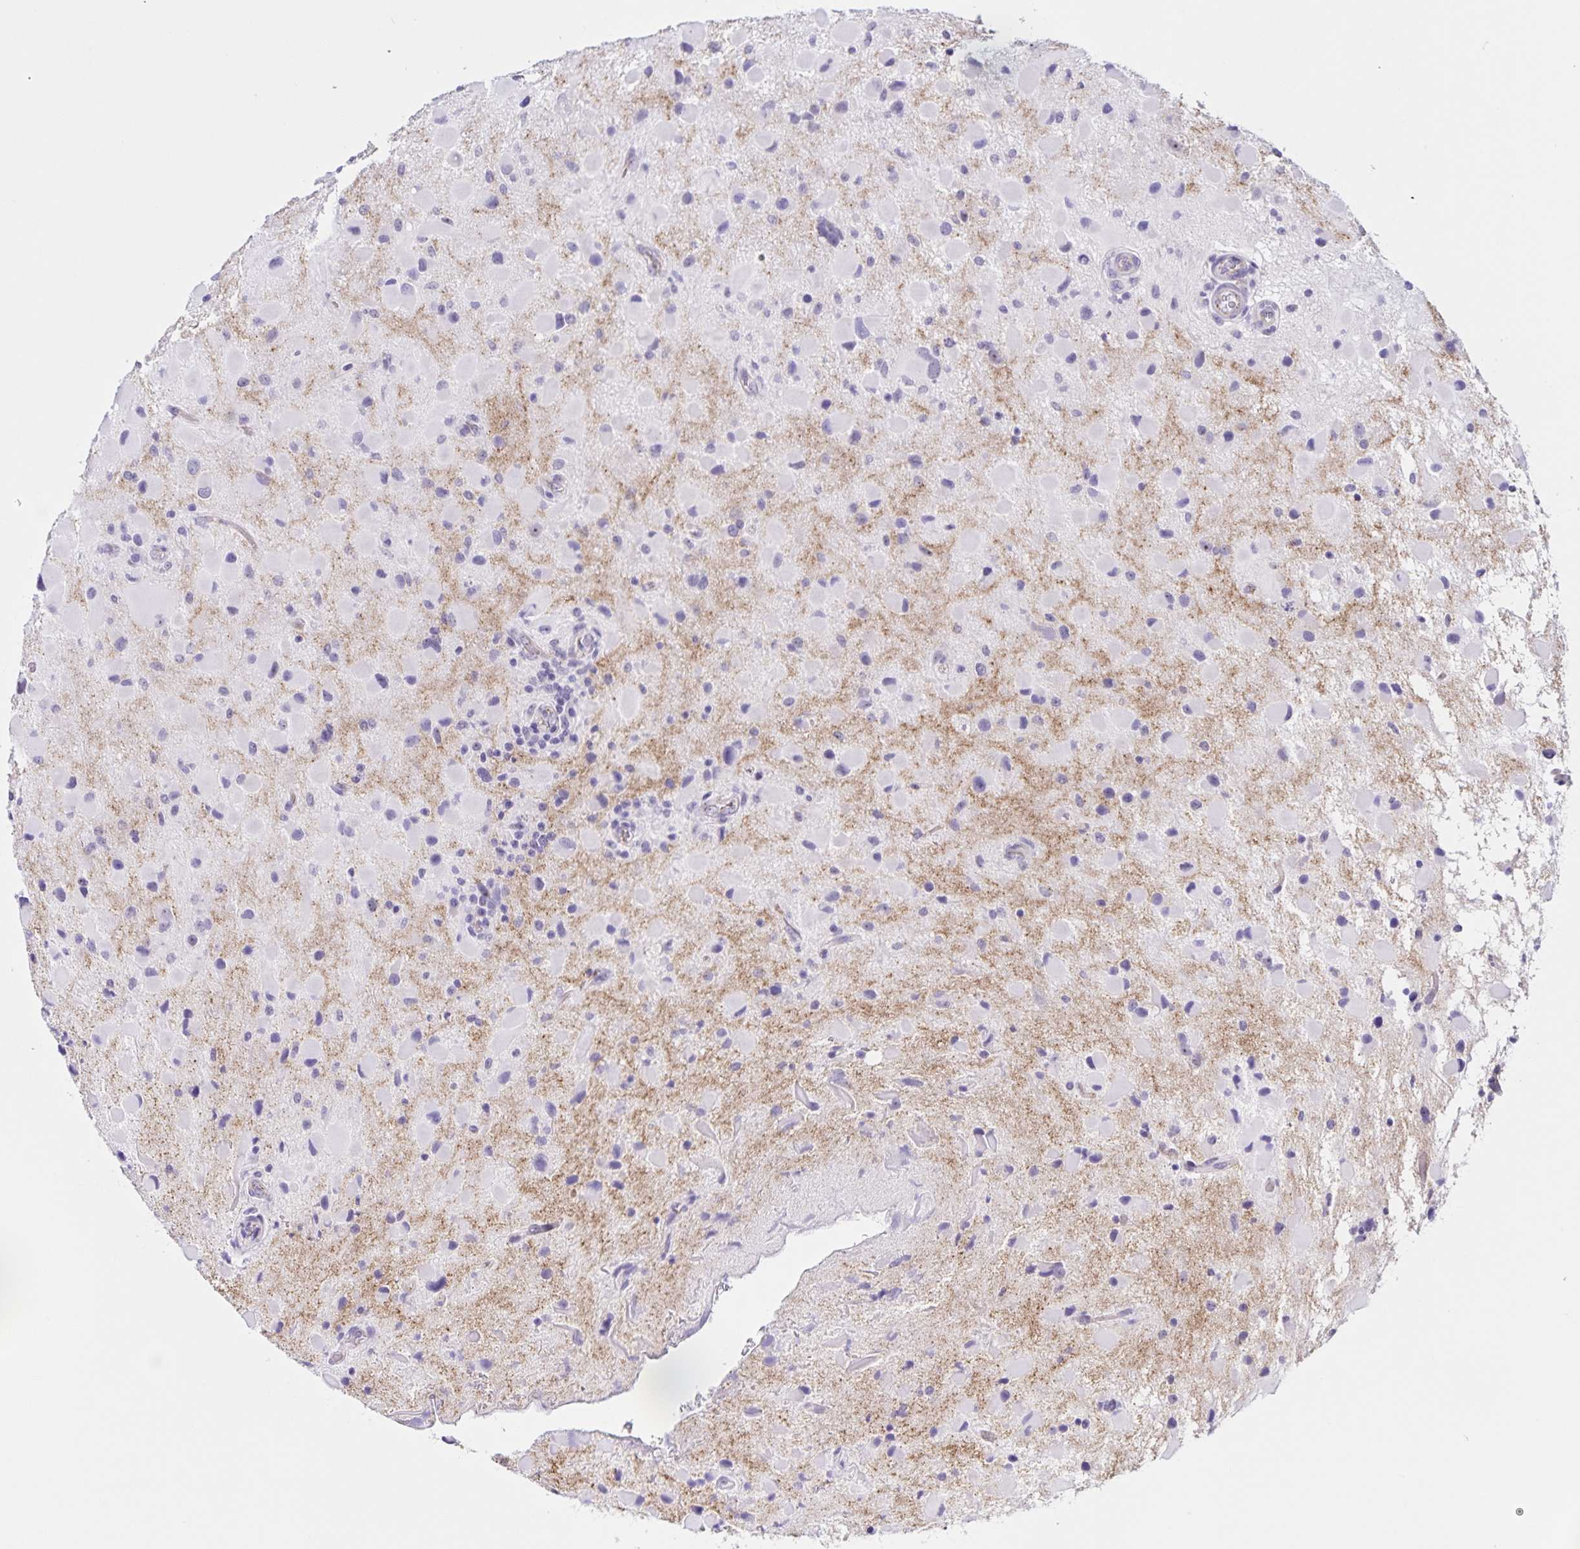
{"staining": {"intensity": "negative", "quantity": "none", "location": "none"}, "tissue": "glioma", "cell_type": "Tumor cells", "image_type": "cancer", "snomed": [{"axis": "morphology", "description": "Glioma, malignant, Low grade"}, {"axis": "topography", "description": "Brain"}], "caption": "High magnification brightfield microscopy of malignant glioma (low-grade) stained with DAB (brown) and counterstained with hematoxylin (blue): tumor cells show no significant staining.", "gene": "FAM170A", "patient": {"sex": "female", "age": 32}}